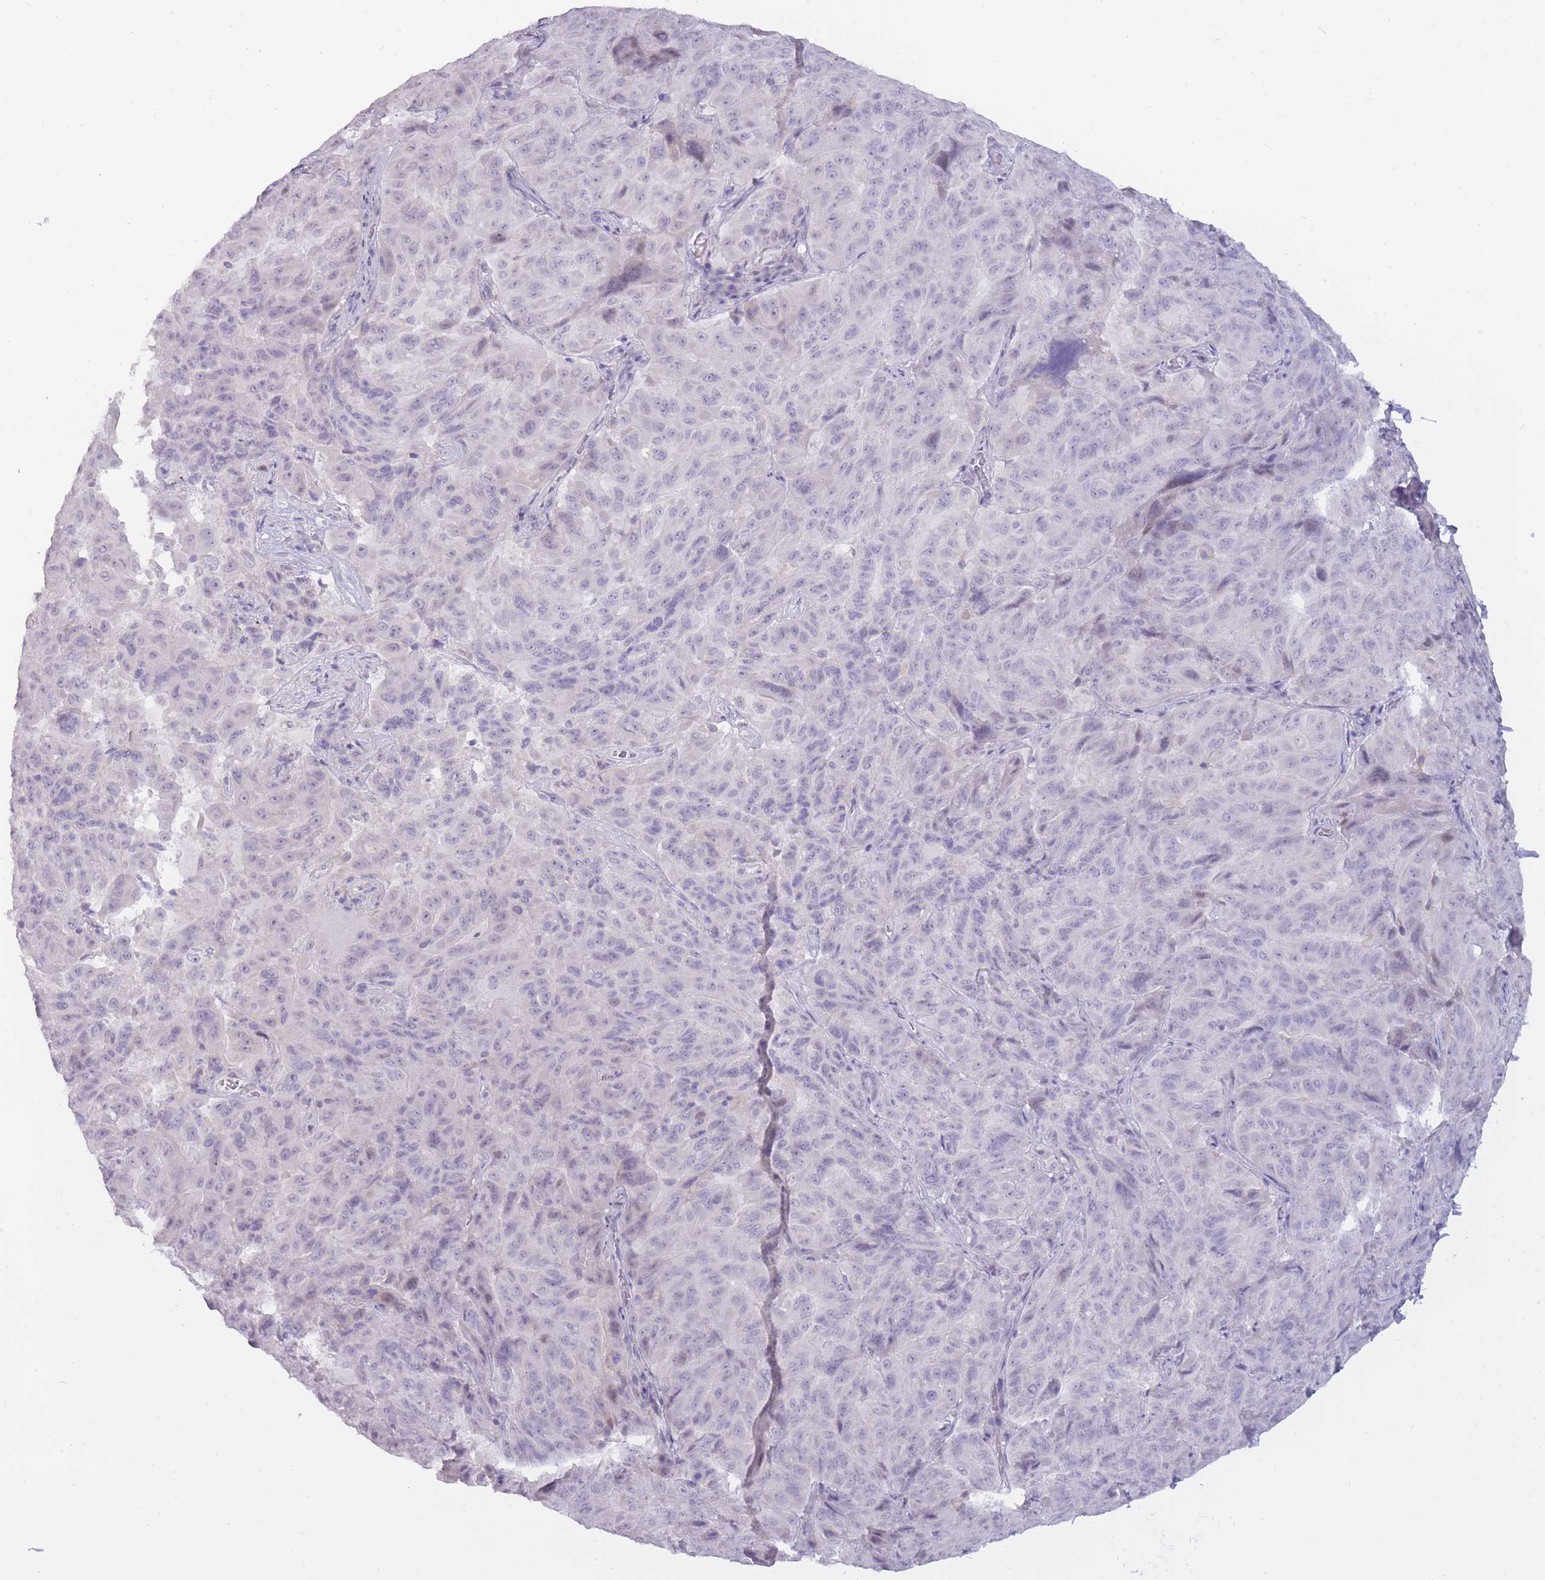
{"staining": {"intensity": "negative", "quantity": "none", "location": "none"}, "tissue": "pancreatic cancer", "cell_type": "Tumor cells", "image_type": "cancer", "snomed": [{"axis": "morphology", "description": "Adenocarcinoma, NOS"}, {"axis": "topography", "description": "Pancreas"}], "caption": "This image is of pancreatic adenocarcinoma stained with IHC to label a protein in brown with the nuclei are counter-stained blue. There is no staining in tumor cells. (DAB IHC visualized using brightfield microscopy, high magnification).", "gene": "BDKRB2", "patient": {"sex": "male", "age": 63}}